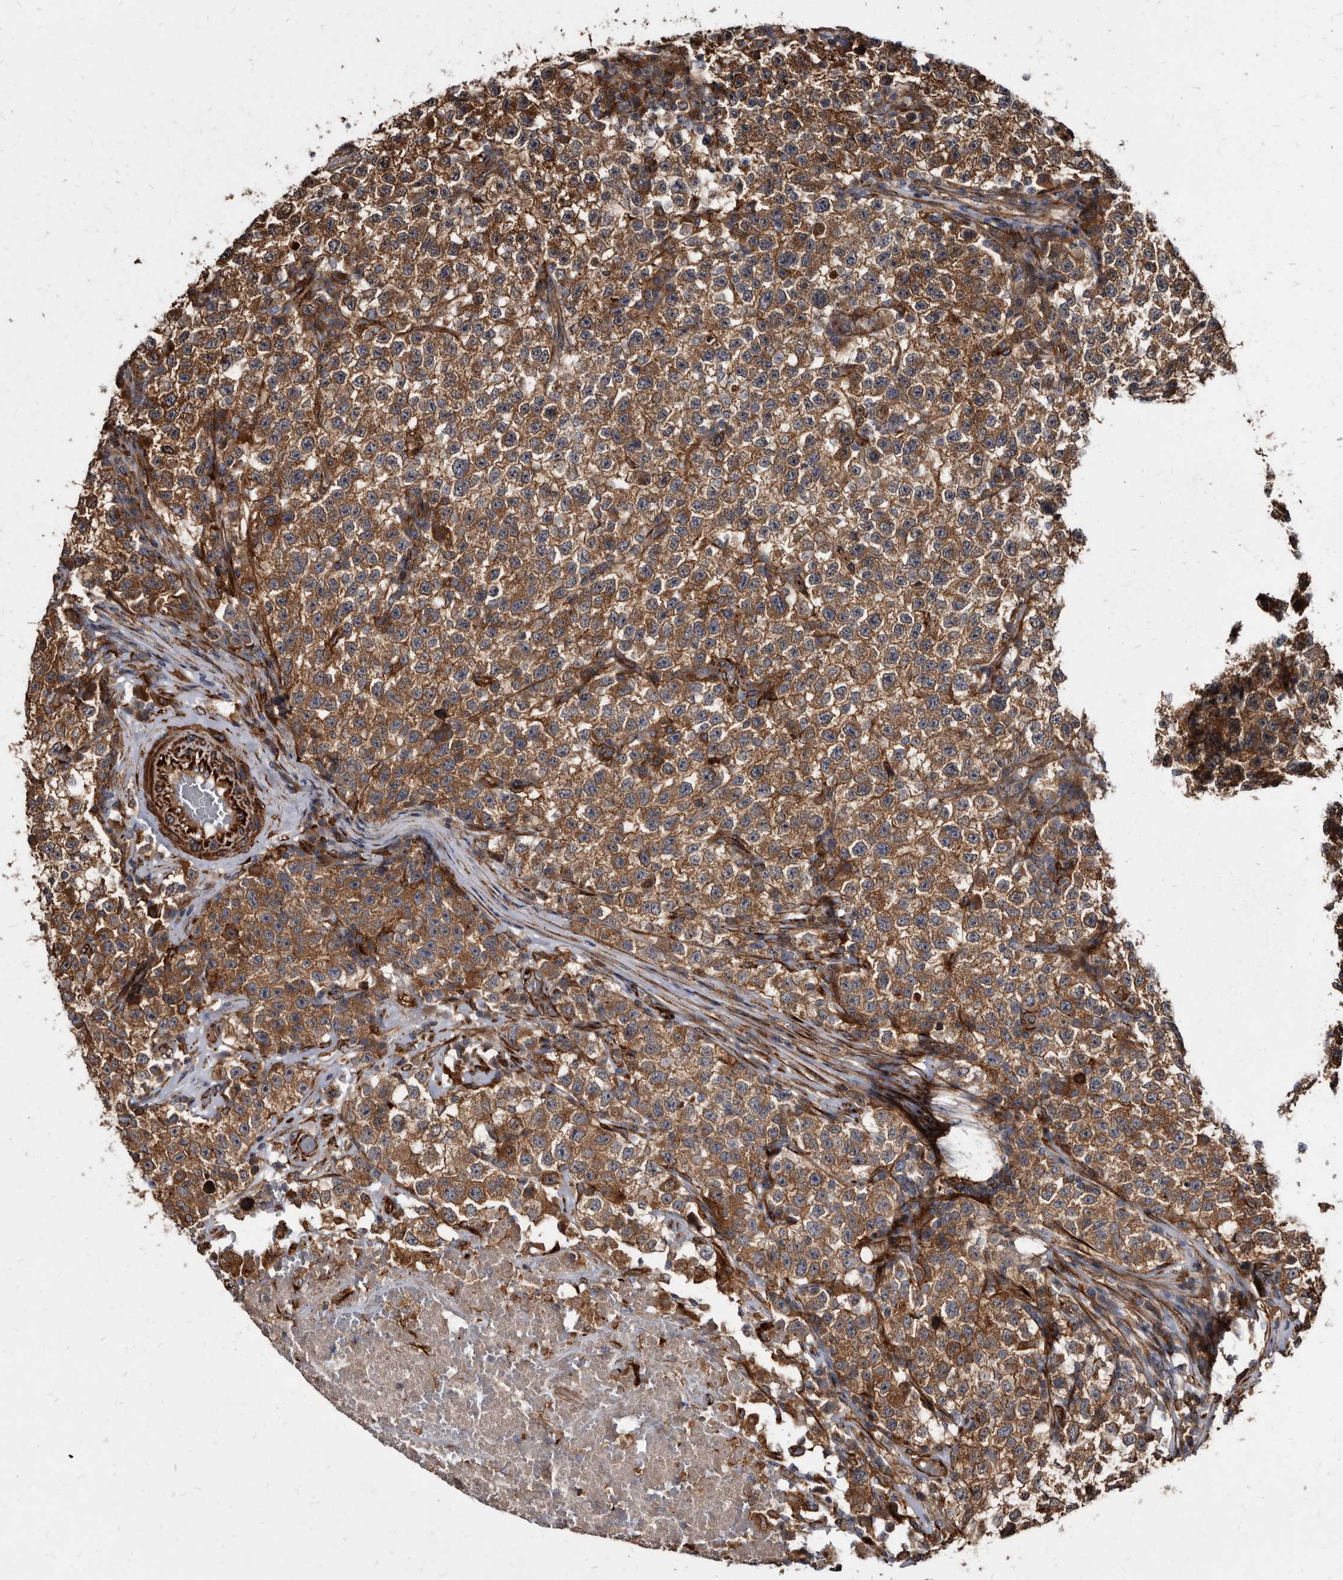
{"staining": {"intensity": "moderate", "quantity": ">75%", "location": "cytoplasmic/membranous"}, "tissue": "testis cancer", "cell_type": "Tumor cells", "image_type": "cancer", "snomed": [{"axis": "morphology", "description": "Seminoma, NOS"}, {"axis": "topography", "description": "Testis"}], "caption": "A photomicrograph of seminoma (testis) stained for a protein demonstrates moderate cytoplasmic/membranous brown staining in tumor cells.", "gene": "KCTD20", "patient": {"sex": "male", "age": 22}}